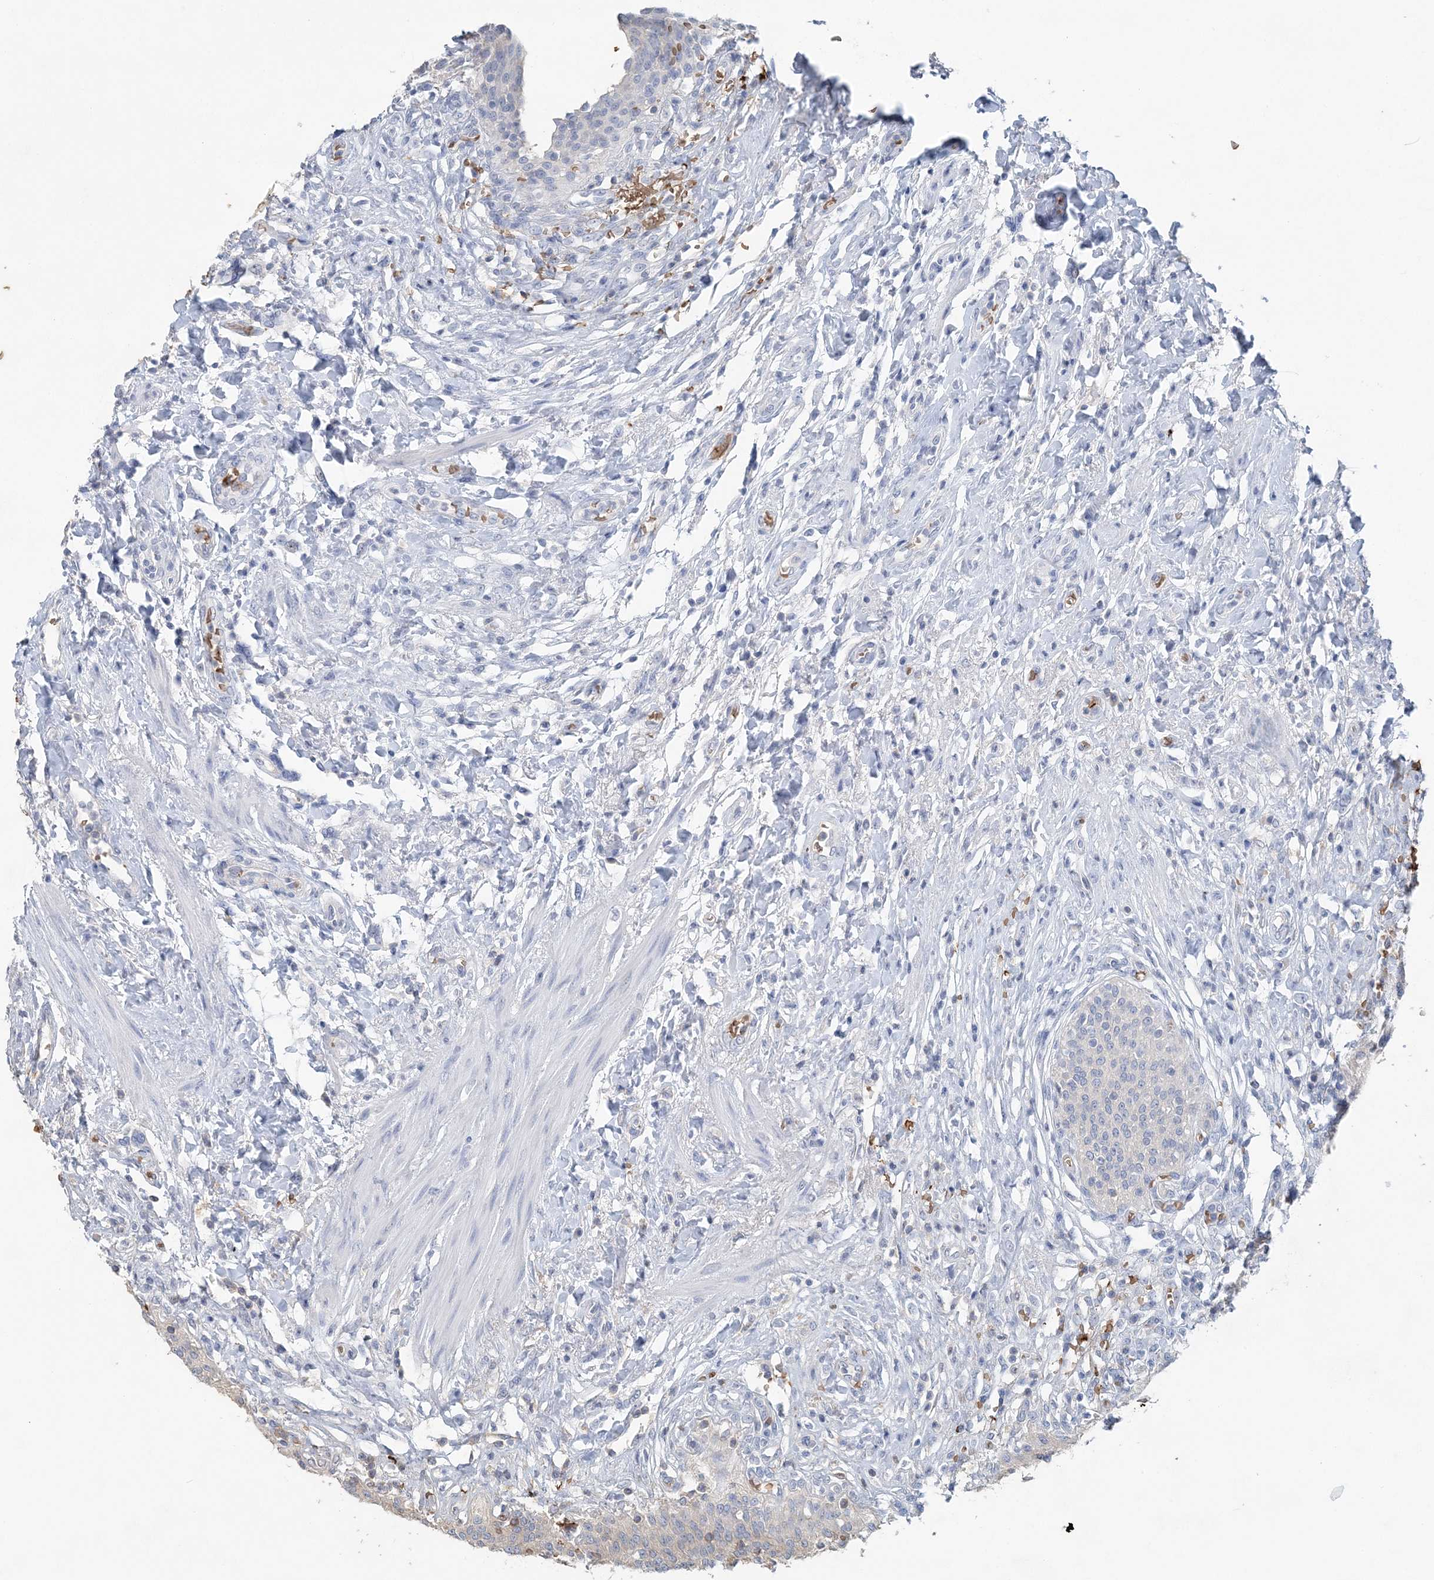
{"staining": {"intensity": "negative", "quantity": "none", "location": "none"}, "tissue": "urothelial cancer", "cell_type": "Tumor cells", "image_type": "cancer", "snomed": [{"axis": "morphology", "description": "Urothelial carcinoma, High grade"}, {"axis": "topography", "description": "Urinary bladder"}], "caption": "Tumor cells show no significant protein staining in high-grade urothelial carcinoma.", "gene": "HBD", "patient": {"sex": "female", "age": 79}}